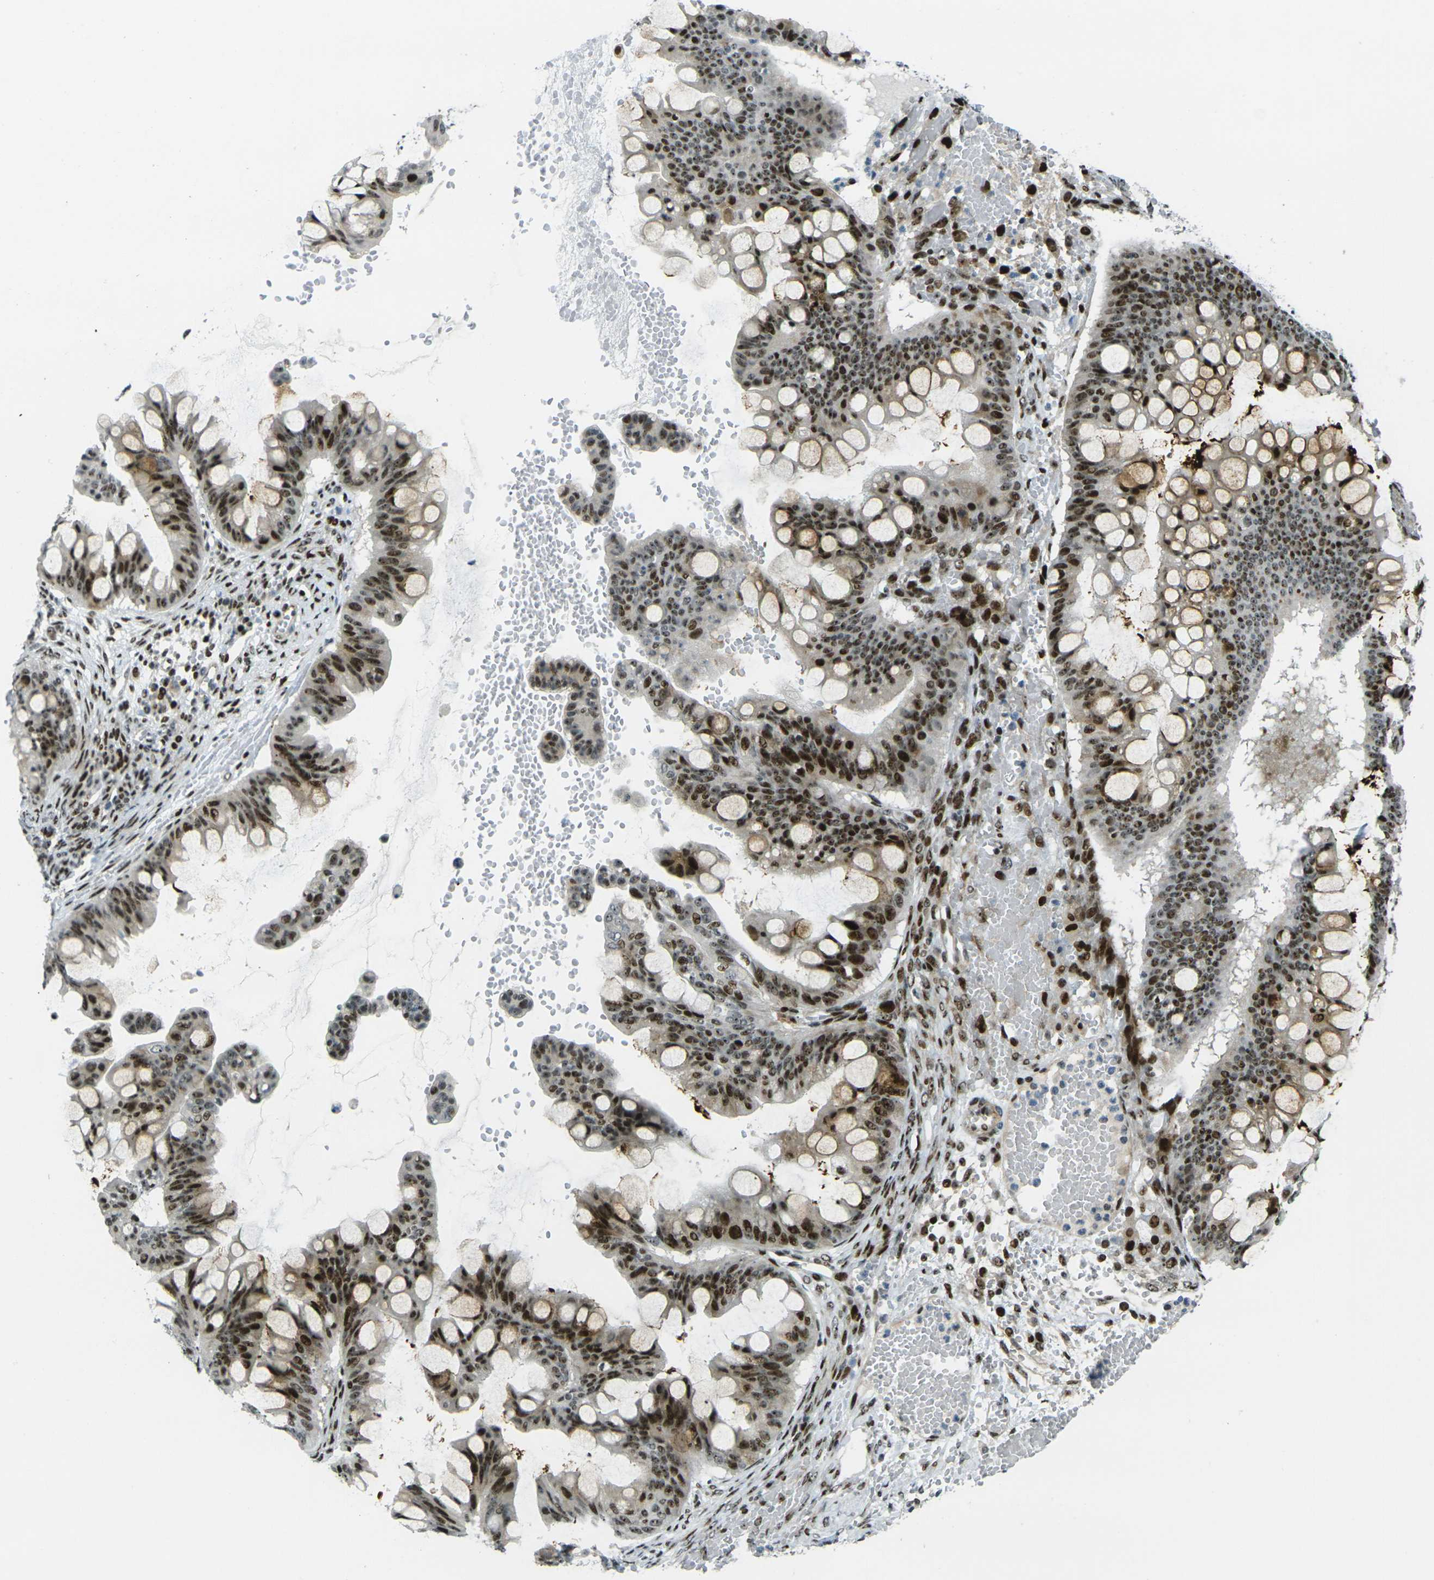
{"staining": {"intensity": "strong", "quantity": ">75%", "location": "cytoplasmic/membranous,nuclear"}, "tissue": "ovarian cancer", "cell_type": "Tumor cells", "image_type": "cancer", "snomed": [{"axis": "morphology", "description": "Cystadenocarcinoma, mucinous, NOS"}, {"axis": "topography", "description": "Ovary"}], "caption": "Immunohistochemical staining of mucinous cystadenocarcinoma (ovarian) exhibits high levels of strong cytoplasmic/membranous and nuclear protein staining in approximately >75% of tumor cells.", "gene": "UBE2C", "patient": {"sex": "female", "age": 73}}